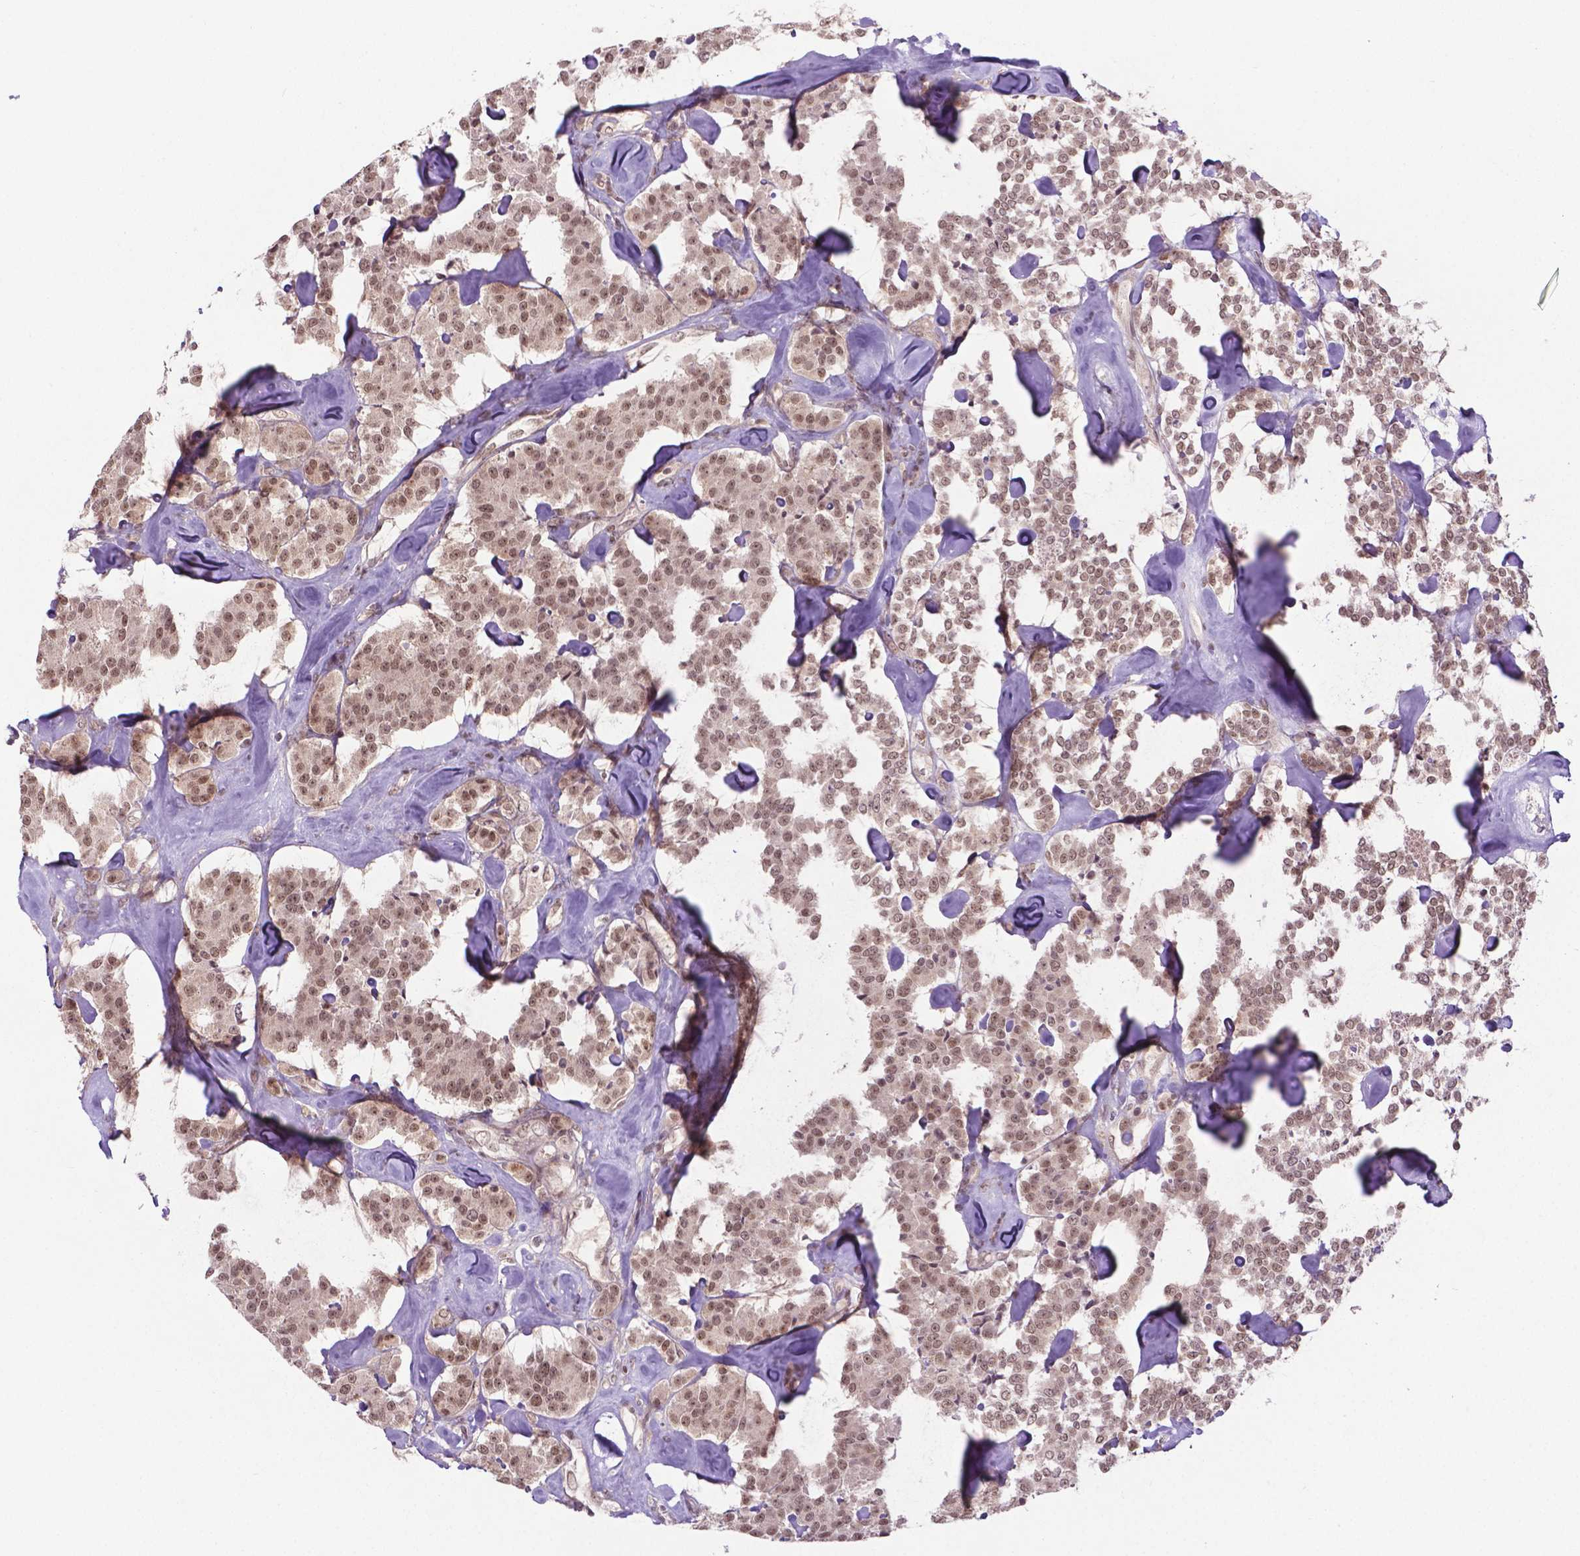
{"staining": {"intensity": "moderate", "quantity": ">75%", "location": "nuclear"}, "tissue": "carcinoid", "cell_type": "Tumor cells", "image_type": "cancer", "snomed": [{"axis": "morphology", "description": "Carcinoid, malignant, NOS"}, {"axis": "topography", "description": "Pancreas"}], "caption": "Immunohistochemical staining of carcinoid displays medium levels of moderate nuclear protein positivity in about >75% of tumor cells. (IHC, brightfield microscopy, high magnification).", "gene": "ANKRD54", "patient": {"sex": "male", "age": 41}}